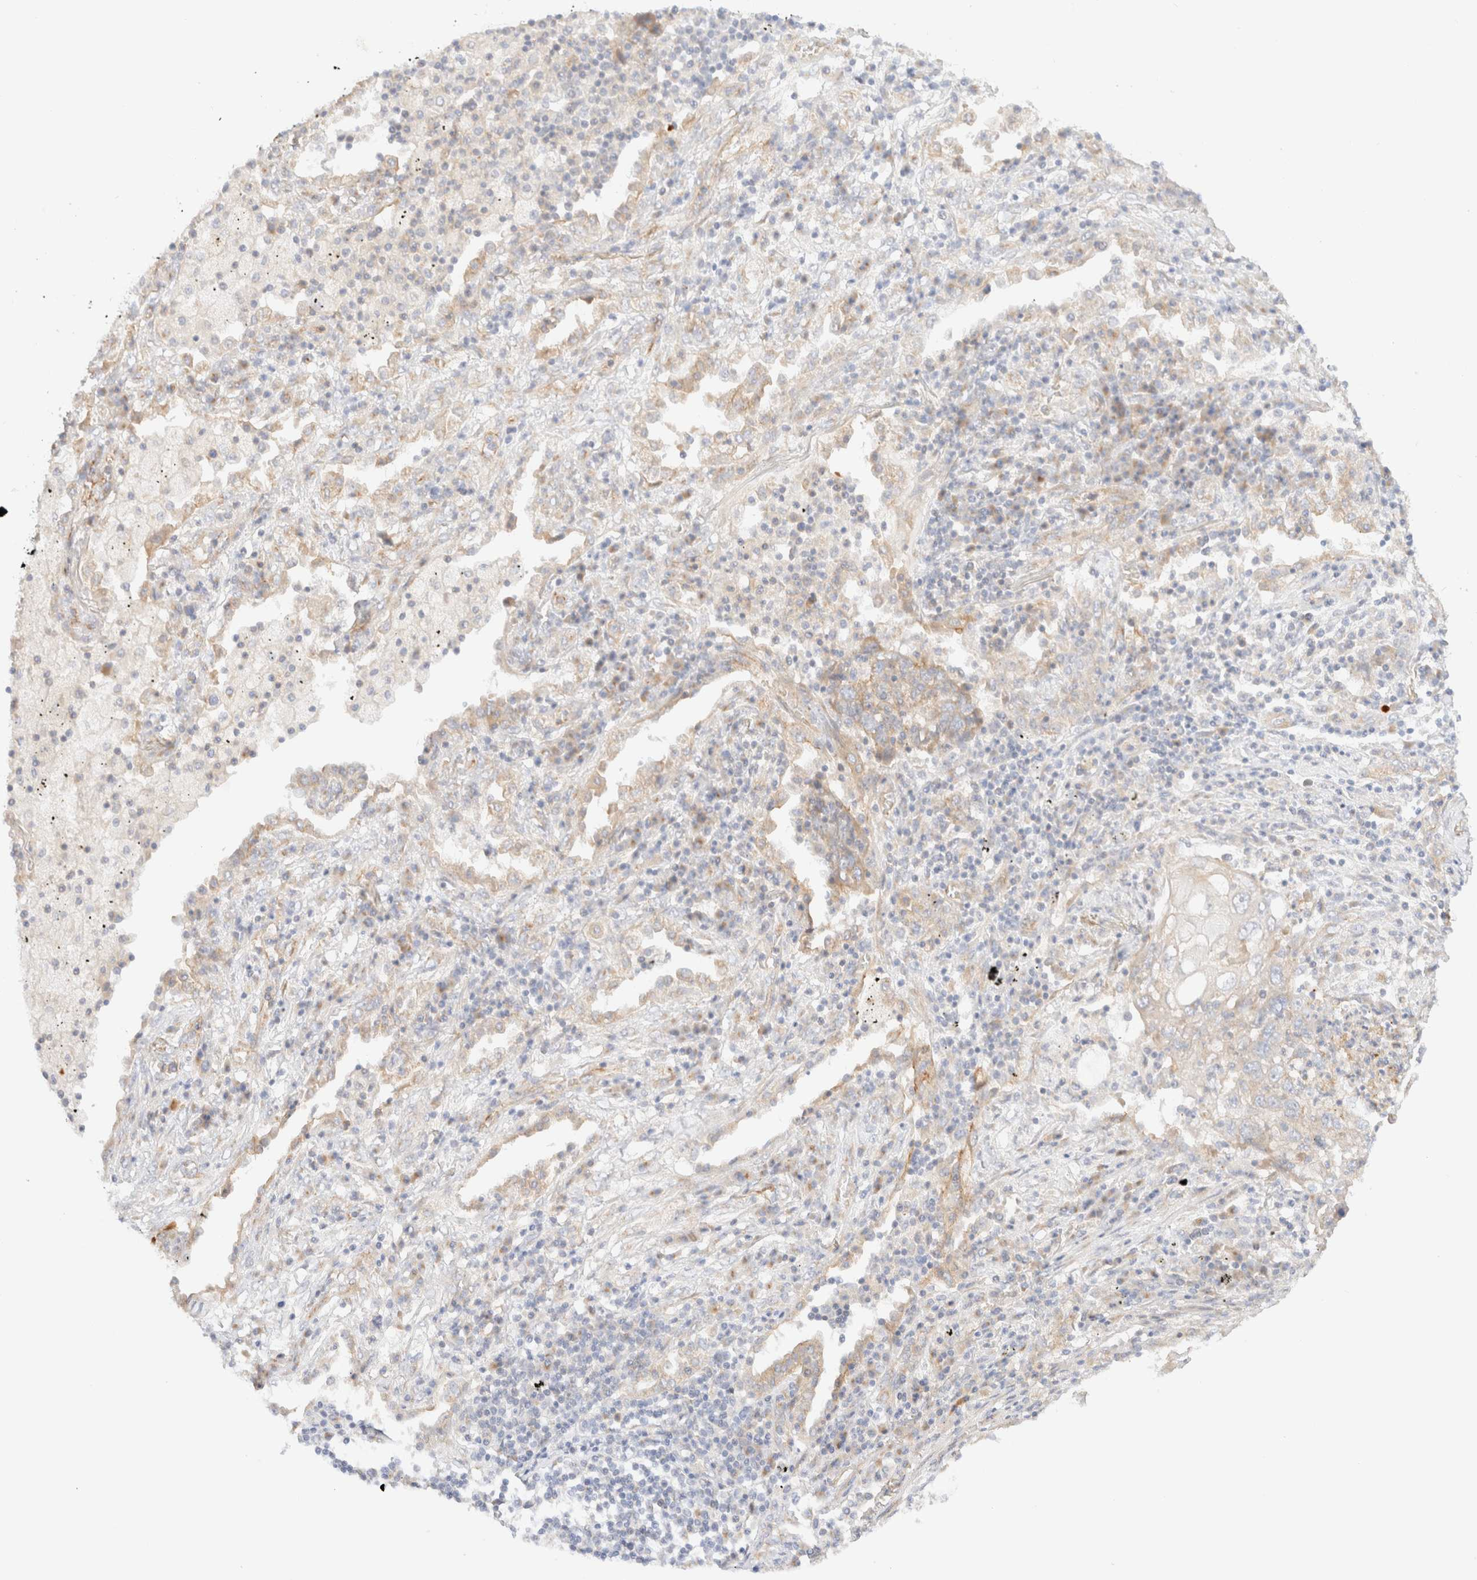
{"staining": {"intensity": "weak", "quantity": "<25%", "location": "cytoplasmic/membranous"}, "tissue": "lung cancer", "cell_type": "Tumor cells", "image_type": "cancer", "snomed": [{"axis": "morphology", "description": "Squamous cell carcinoma, NOS"}, {"axis": "topography", "description": "Lung"}], "caption": "Squamous cell carcinoma (lung) was stained to show a protein in brown. There is no significant positivity in tumor cells. The staining is performed using DAB brown chromogen with nuclei counter-stained in using hematoxylin.", "gene": "MYO10", "patient": {"sex": "female", "age": 63}}